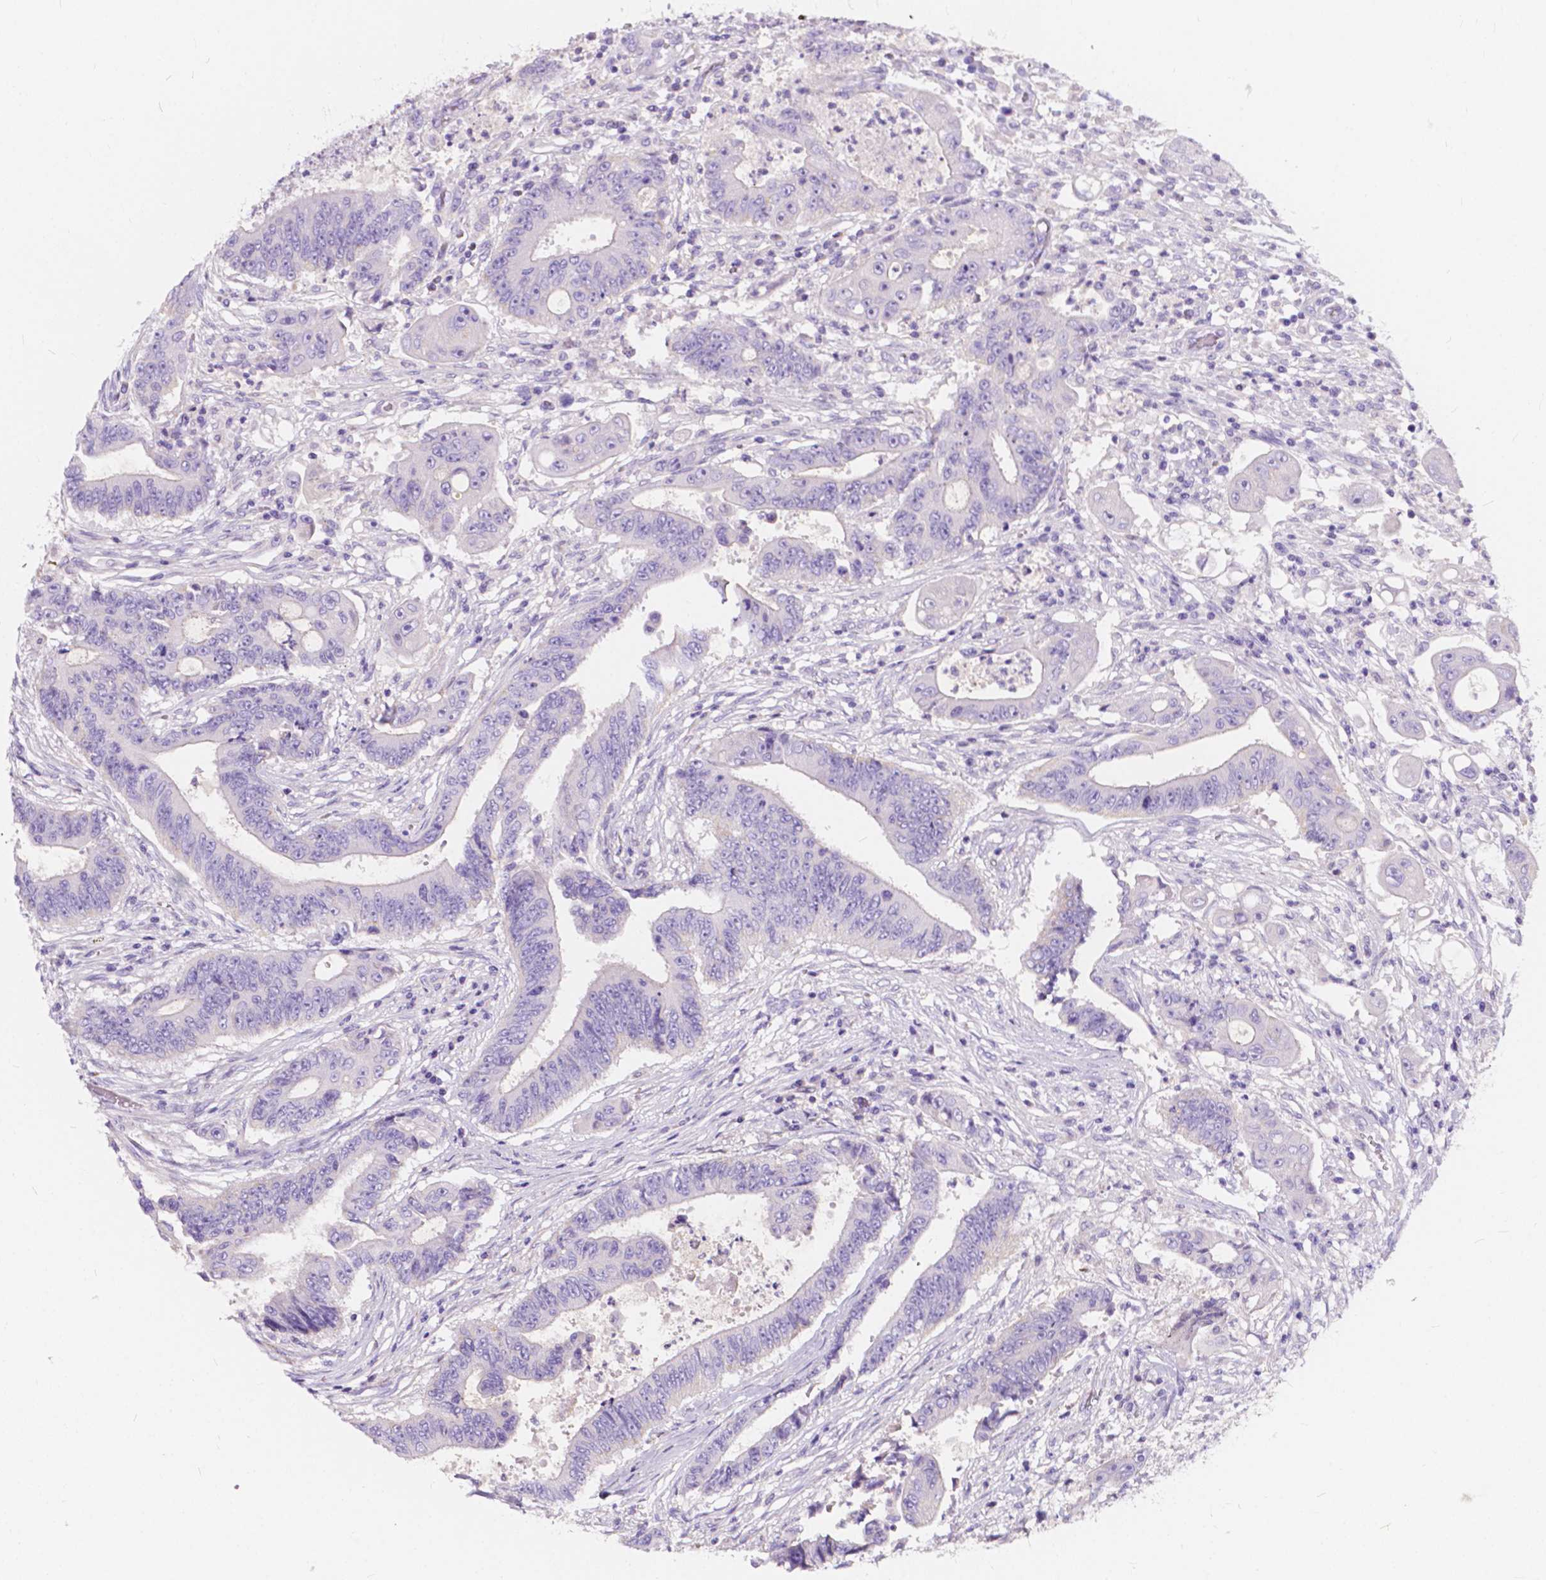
{"staining": {"intensity": "negative", "quantity": "none", "location": "none"}, "tissue": "colorectal cancer", "cell_type": "Tumor cells", "image_type": "cancer", "snomed": [{"axis": "morphology", "description": "Adenocarcinoma, NOS"}, {"axis": "topography", "description": "Rectum"}], "caption": "The immunohistochemistry micrograph has no significant staining in tumor cells of colorectal cancer (adenocarcinoma) tissue. The staining was performed using DAB to visualize the protein expression in brown, while the nuclei were stained in blue with hematoxylin (Magnification: 20x).", "gene": "CLSTN2", "patient": {"sex": "male", "age": 54}}